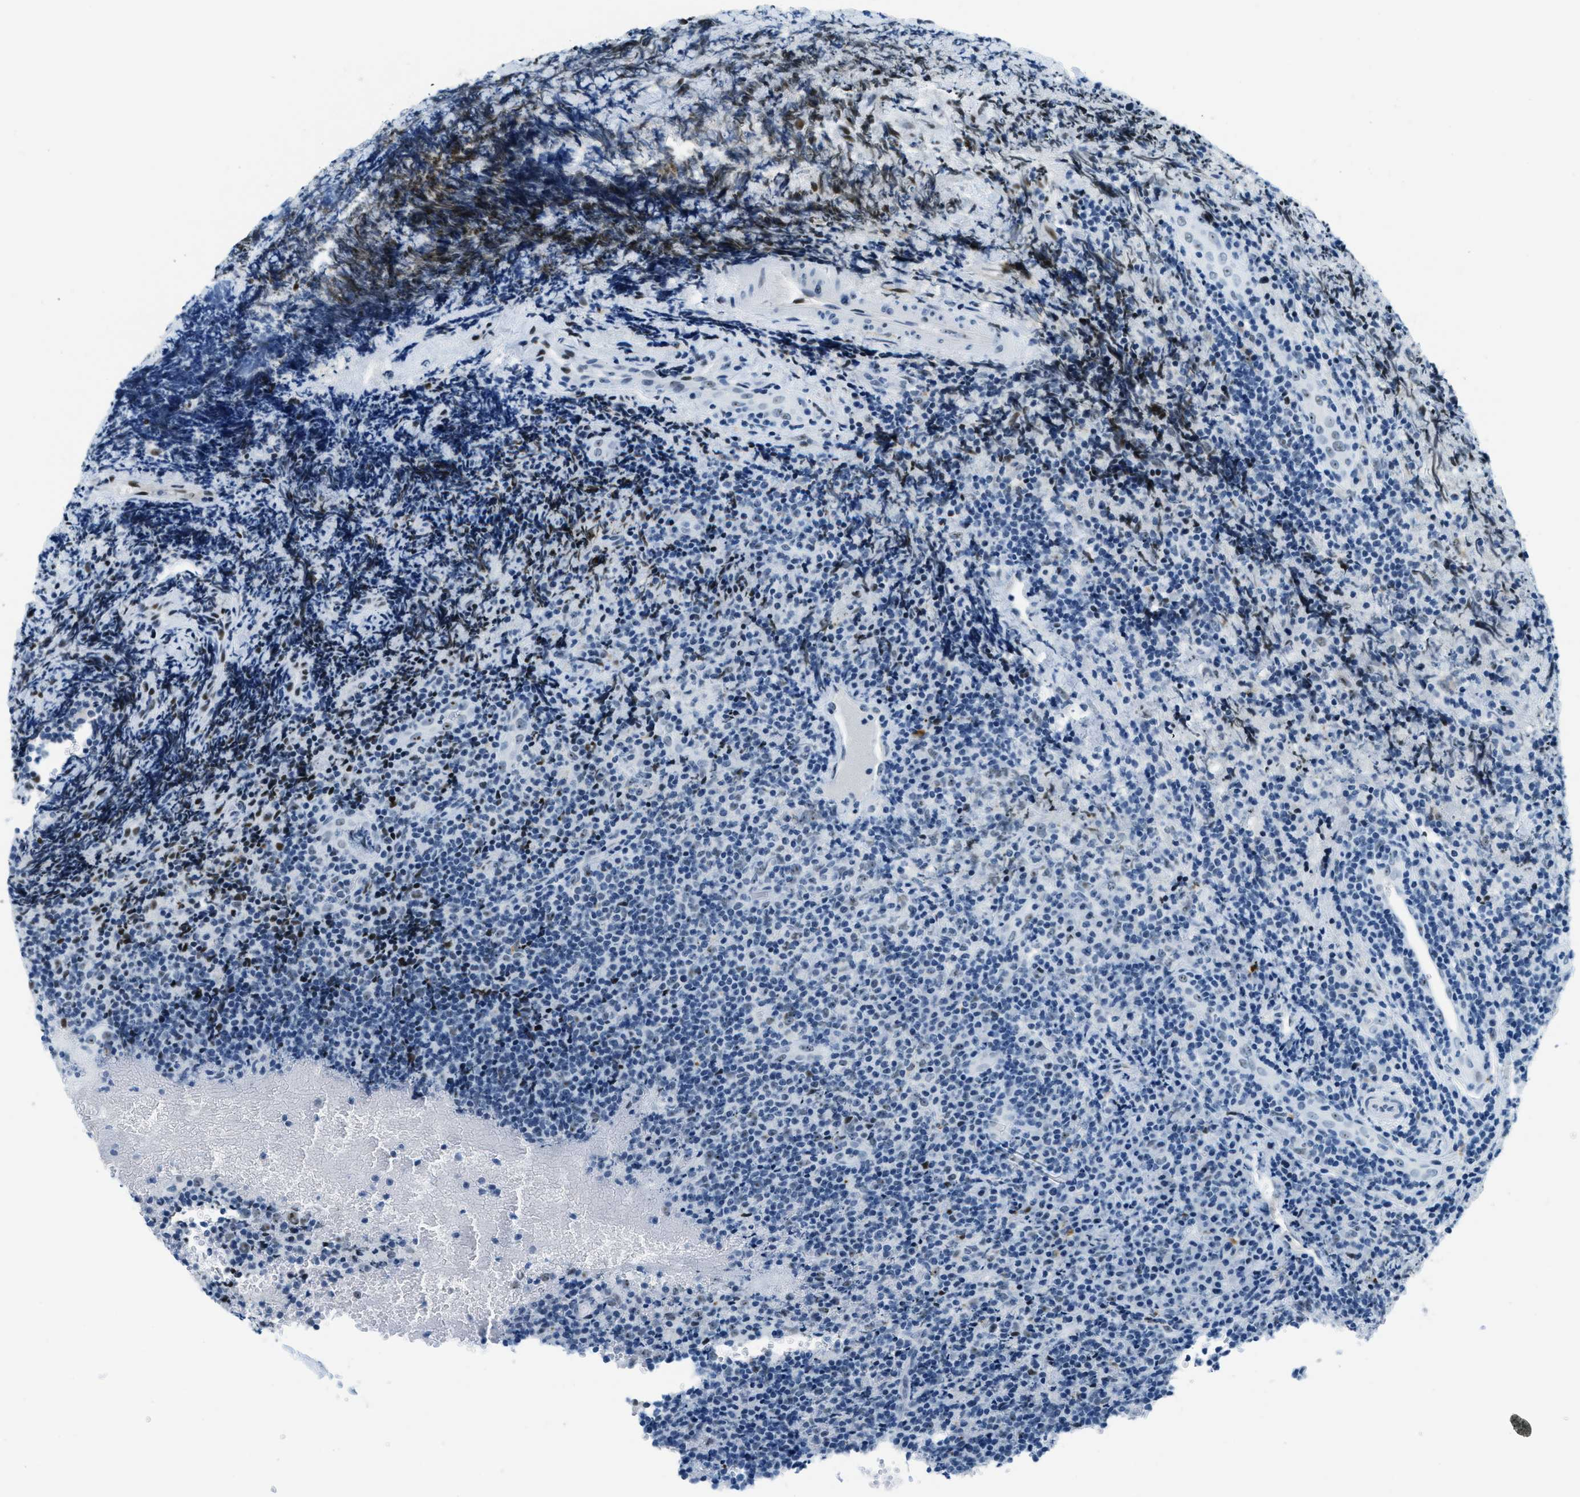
{"staining": {"intensity": "weak", "quantity": "<25%", "location": "nuclear"}, "tissue": "lymphoma", "cell_type": "Tumor cells", "image_type": "cancer", "snomed": [{"axis": "morphology", "description": "Malignant lymphoma, non-Hodgkin's type, High grade"}, {"axis": "topography", "description": "Tonsil"}], "caption": "Immunohistochemical staining of human lymphoma shows no significant expression in tumor cells.", "gene": "PLA2G2A", "patient": {"sex": "female", "age": 36}}